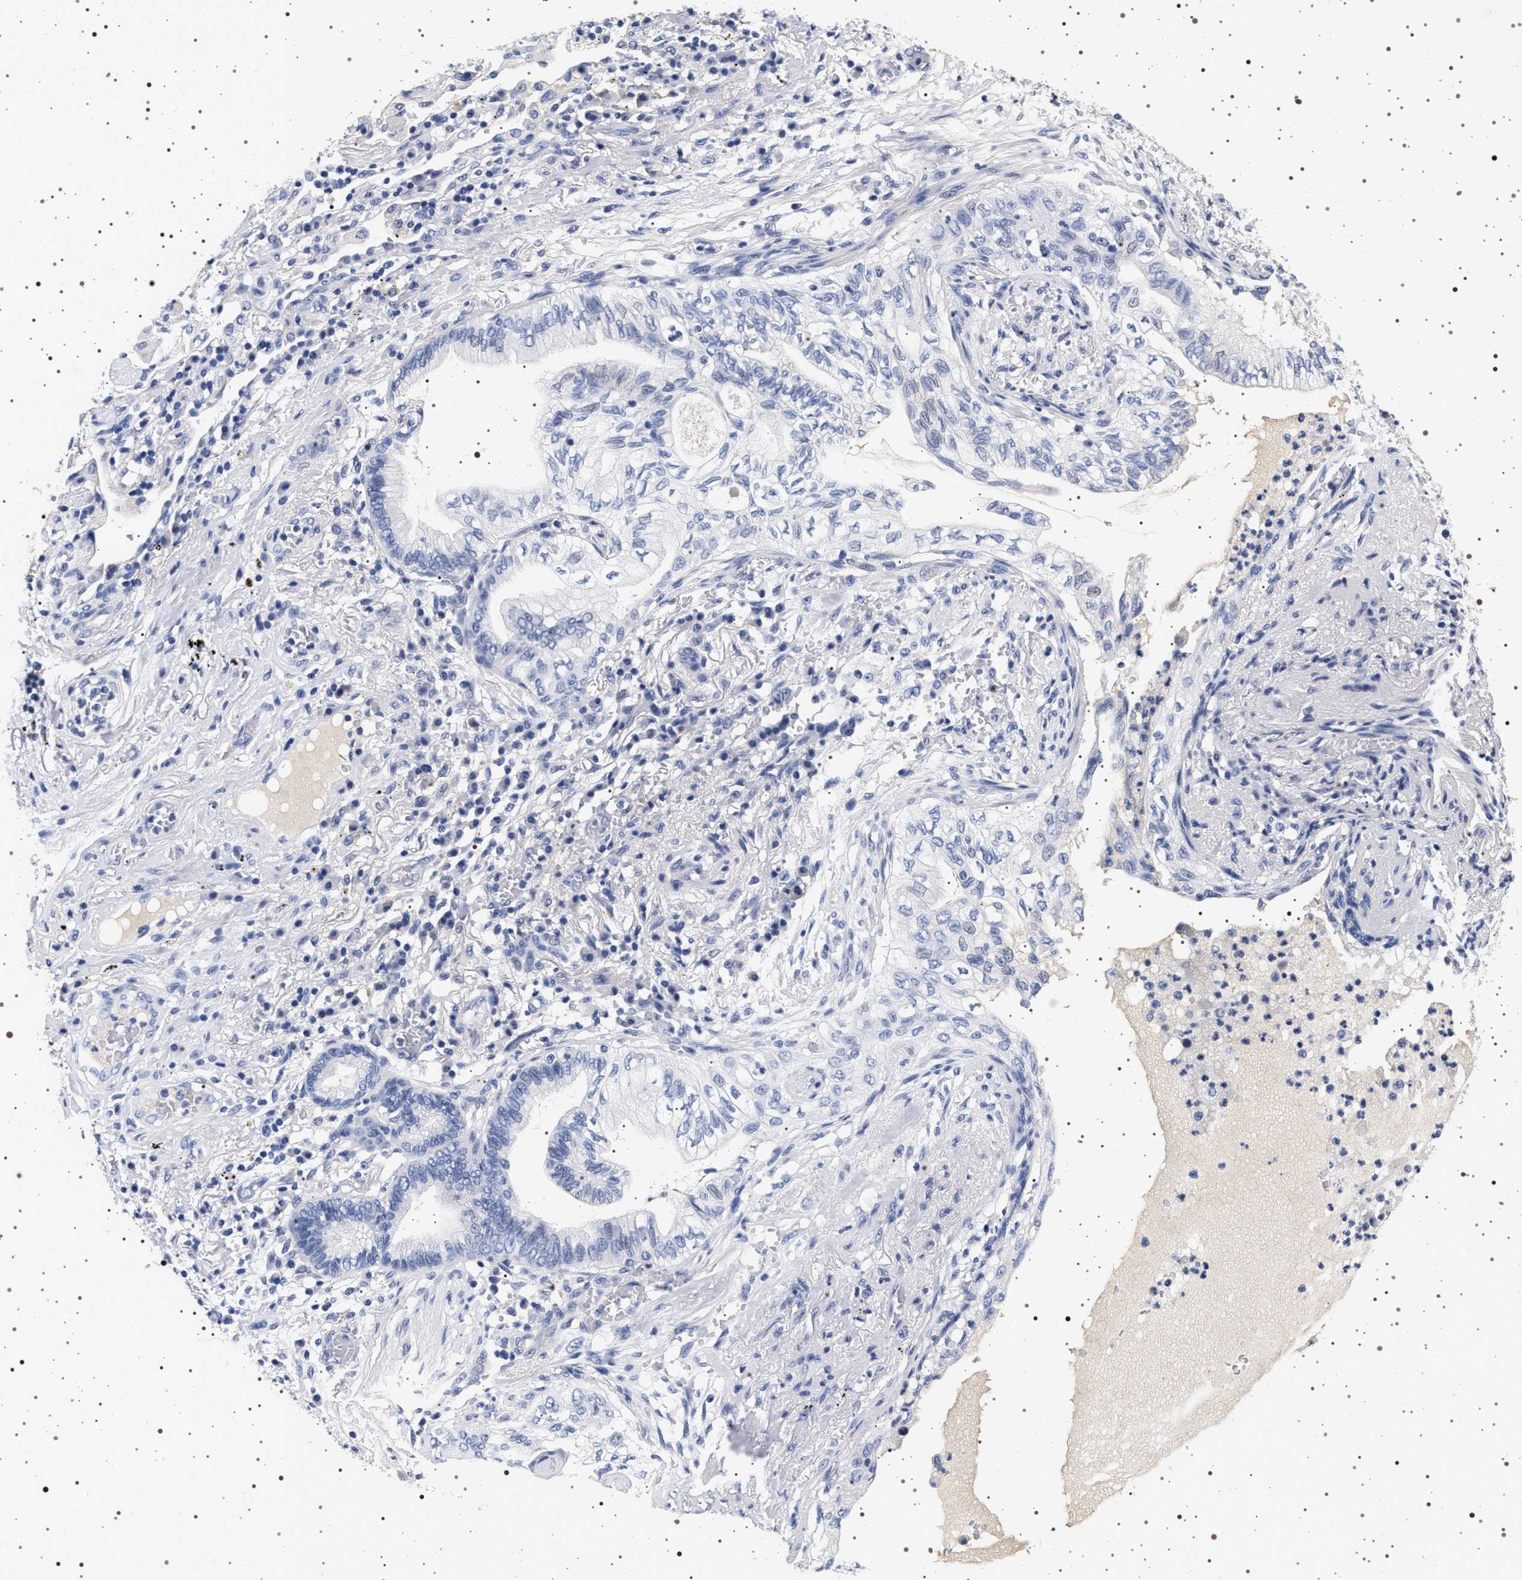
{"staining": {"intensity": "negative", "quantity": "none", "location": "none"}, "tissue": "lung cancer", "cell_type": "Tumor cells", "image_type": "cancer", "snomed": [{"axis": "morphology", "description": "Normal tissue, NOS"}, {"axis": "morphology", "description": "Adenocarcinoma, NOS"}, {"axis": "topography", "description": "Bronchus"}, {"axis": "topography", "description": "Lung"}], "caption": "Tumor cells show no significant protein expression in adenocarcinoma (lung).", "gene": "MAPK10", "patient": {"sex": "female", "age": 70}}